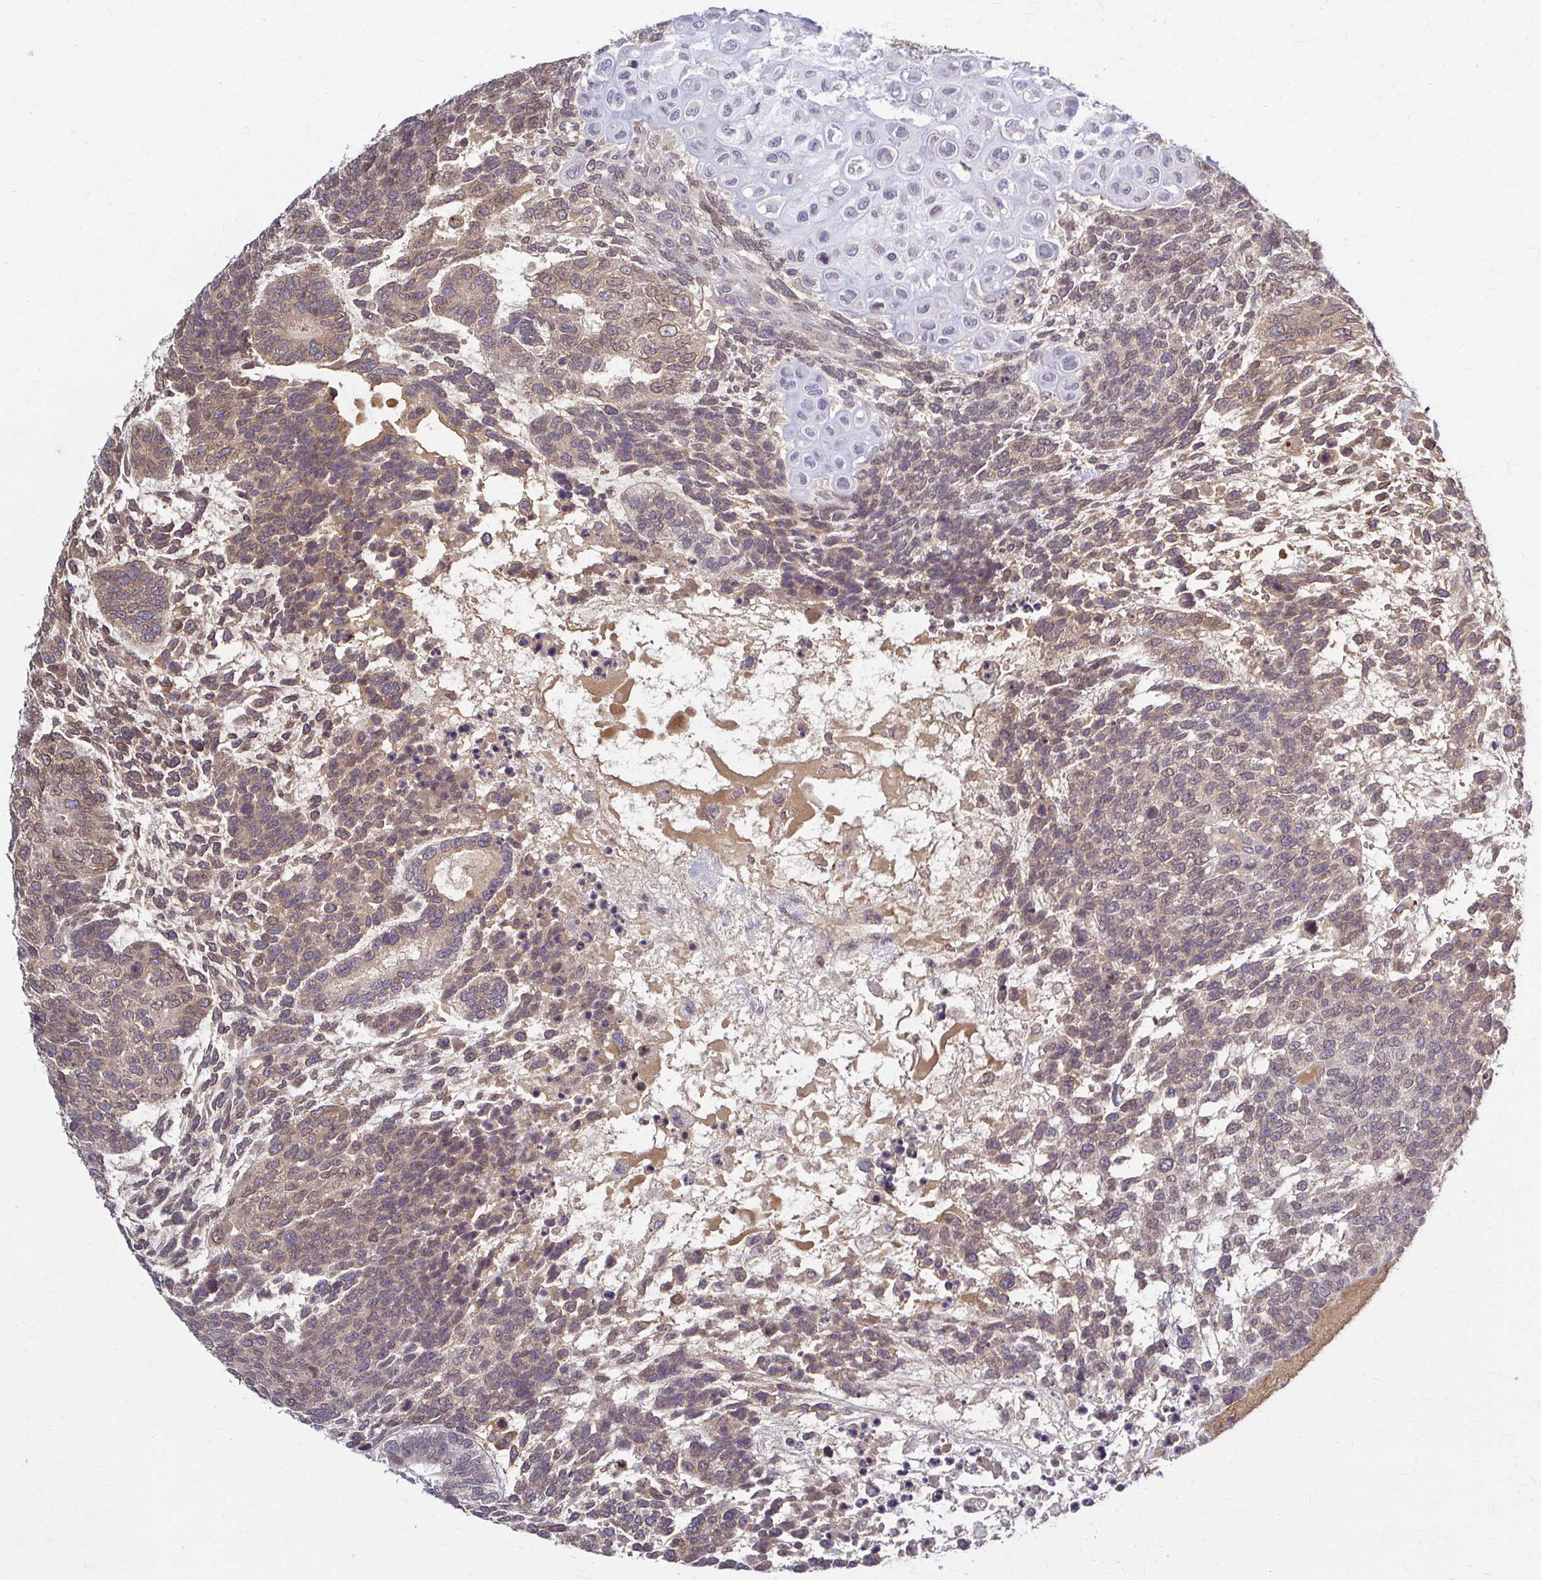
{"staining": {"intensity": "weak", "quantity": ">75%", "location": "cytoplasmic/membranous"}, "tissue": "testis cancer", "cell_type": "Tumor cells", "image_type": "cancer", "snomed": [{"axis": "morphology", "description": "Carcinoma, Embryonal, NOS"}, {"axis": "topography", "description": "Testis"}], "caption": "Embryonal carcinoma (testis) was stained to show a protein in brown. There is low levels of weak cytoplasmic/membranous positivity in approximately >75% of tumor cells.", "gene": "MCRIP2", "patient": {"sex": "male", "age": 23}}